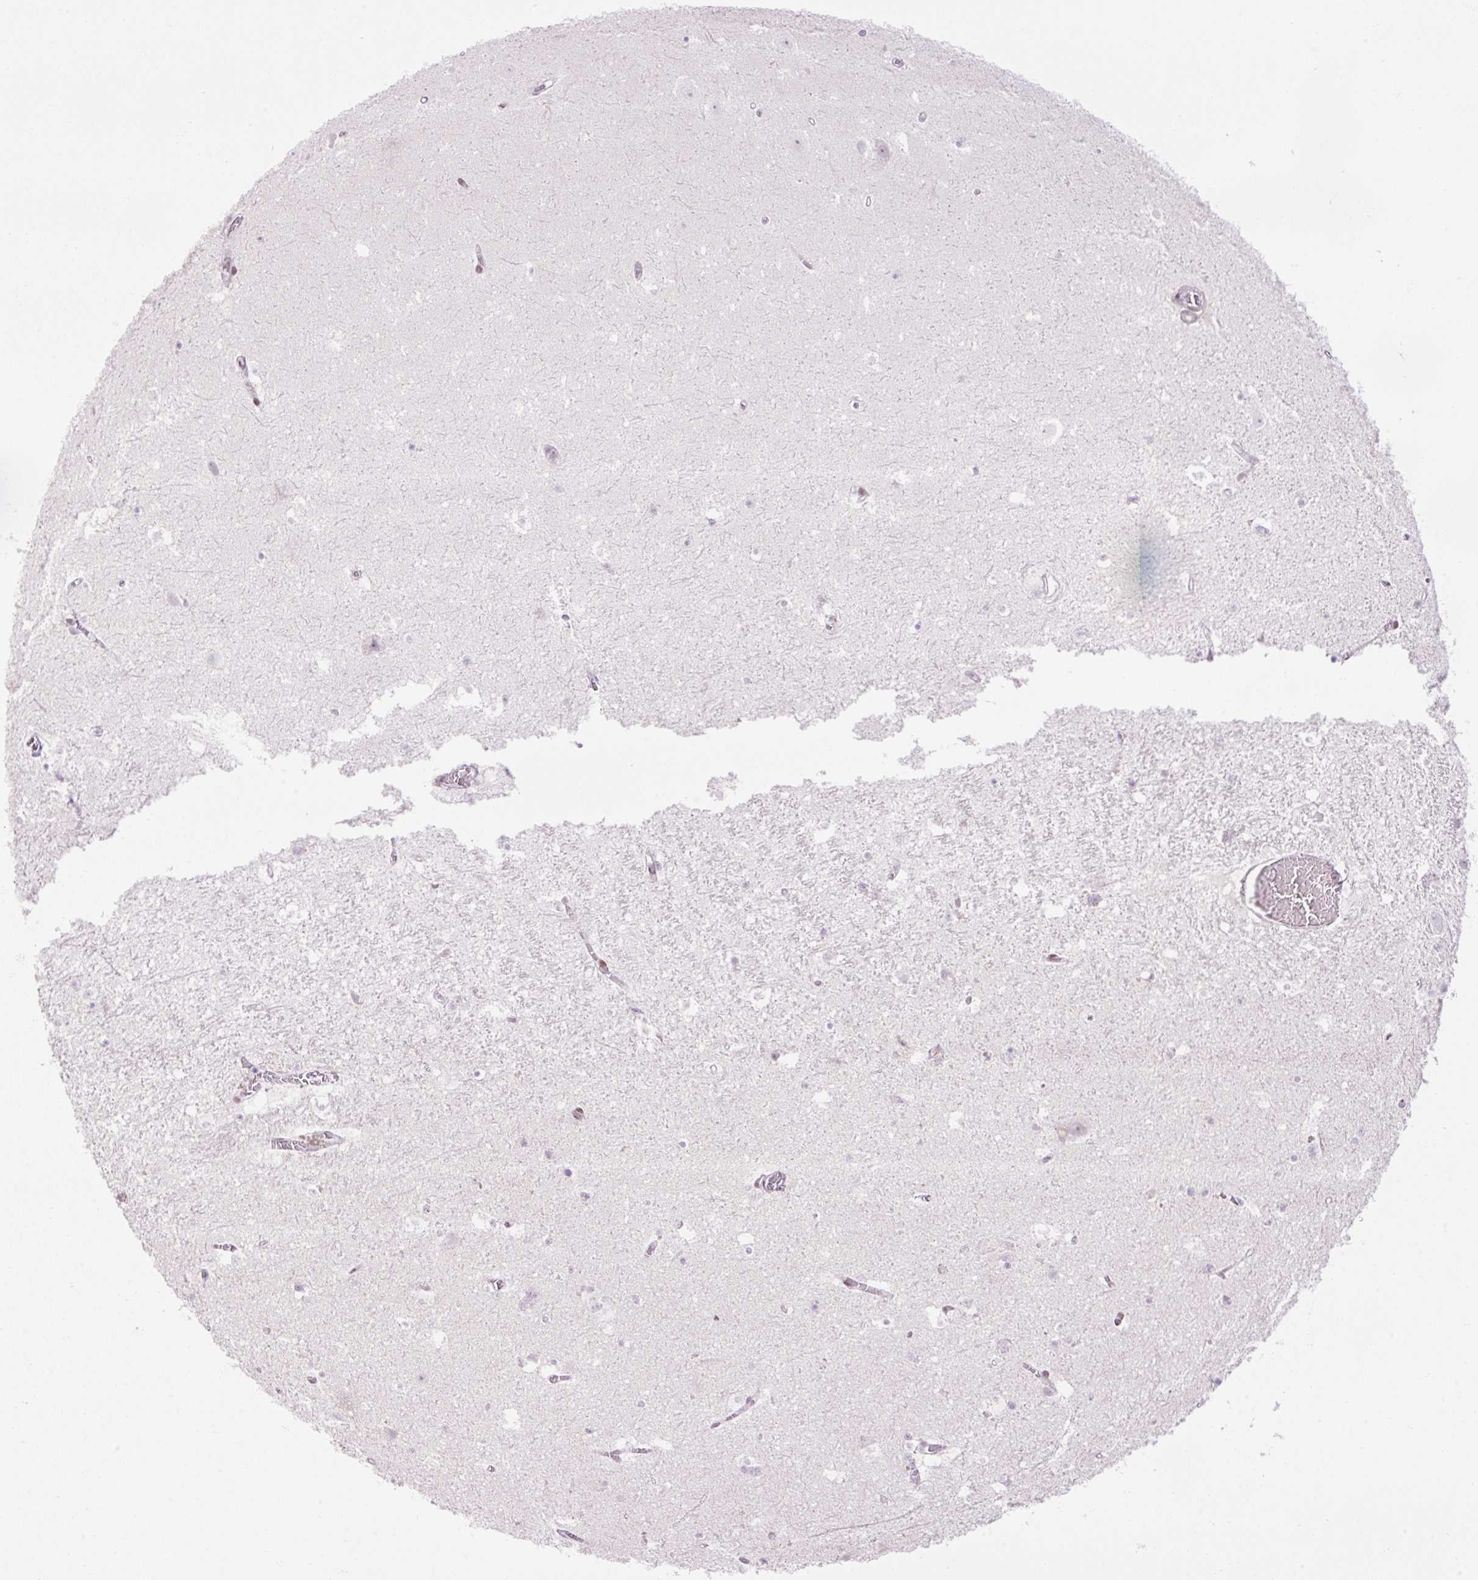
{"staining": {"intensity": "negative", "quantity": "none", "location": "none"}, "tissue": "hippocampus", "cell_type": "Glial cells", "image_type": "normal", "snomed": [{"axis": "morphology", "description": "Normal tissue, NOS"}, {"axis": "topography", "description": "Hippocampus"}], "caption": "The immunohistochemistry micrograph has no significant staining in glial cells of hippocampus.", "gene": "ENSG00000268750", "patient": {"sex": "female", "age": 42}}